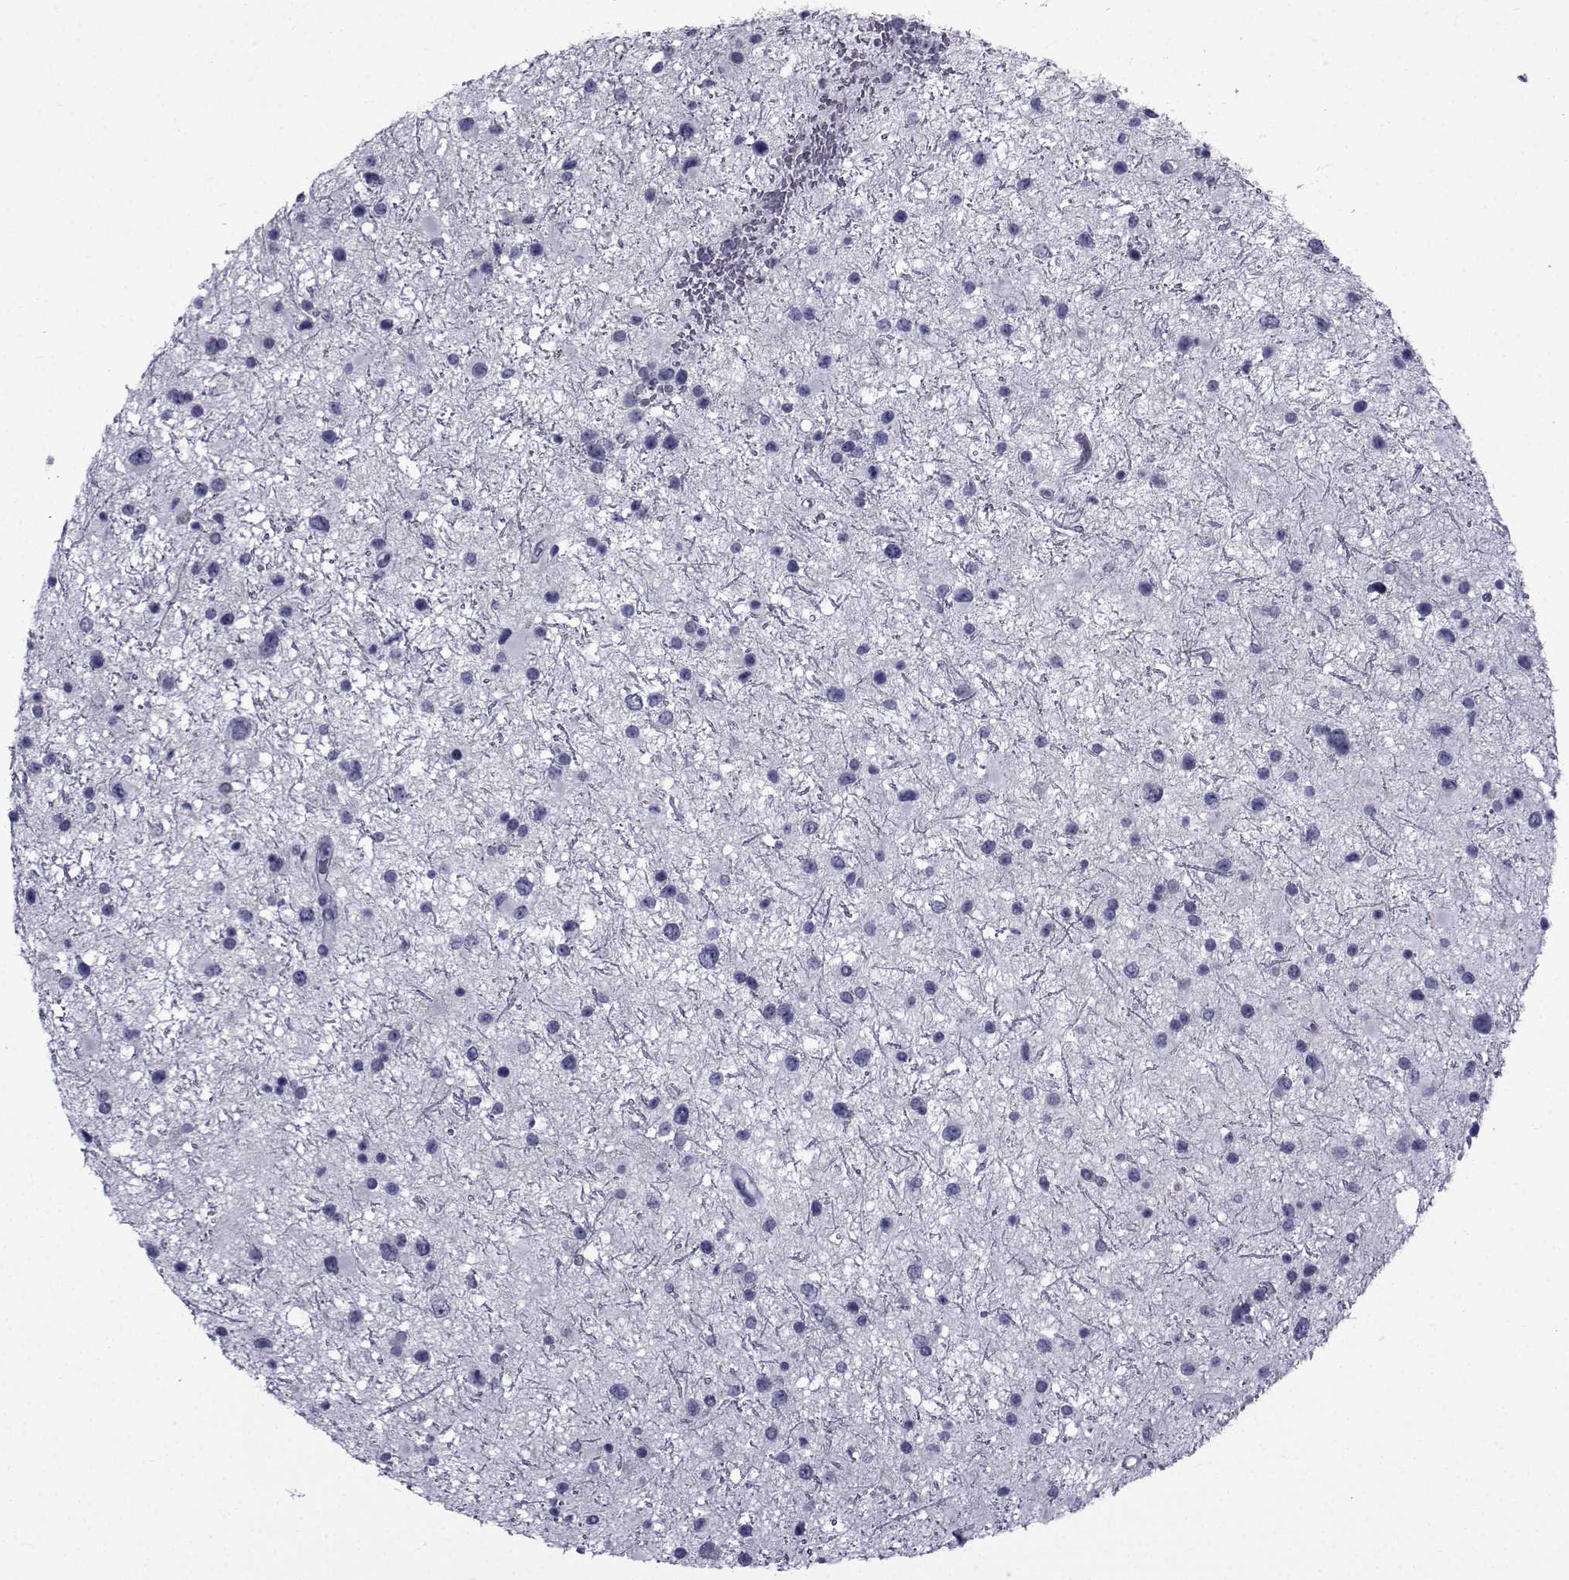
{"staining": {"intensity": "negative", "quantity": "none", "location": "none"}, "tissue": "glioma", "cell_type": "Tumor cells", "image_type": "cancer", "snomed": [{"axis": "morphology", "description": "Glioma, malignant, Low grade"}, {"axis": "topography", "description": "Brain"}], "caption": "The micrograph displays no significant positivity in tumor cells of glioma. Nuclei are stained in blue.", "gene": "PDE6H", "patient": {"sex": "female", "age": 32}}